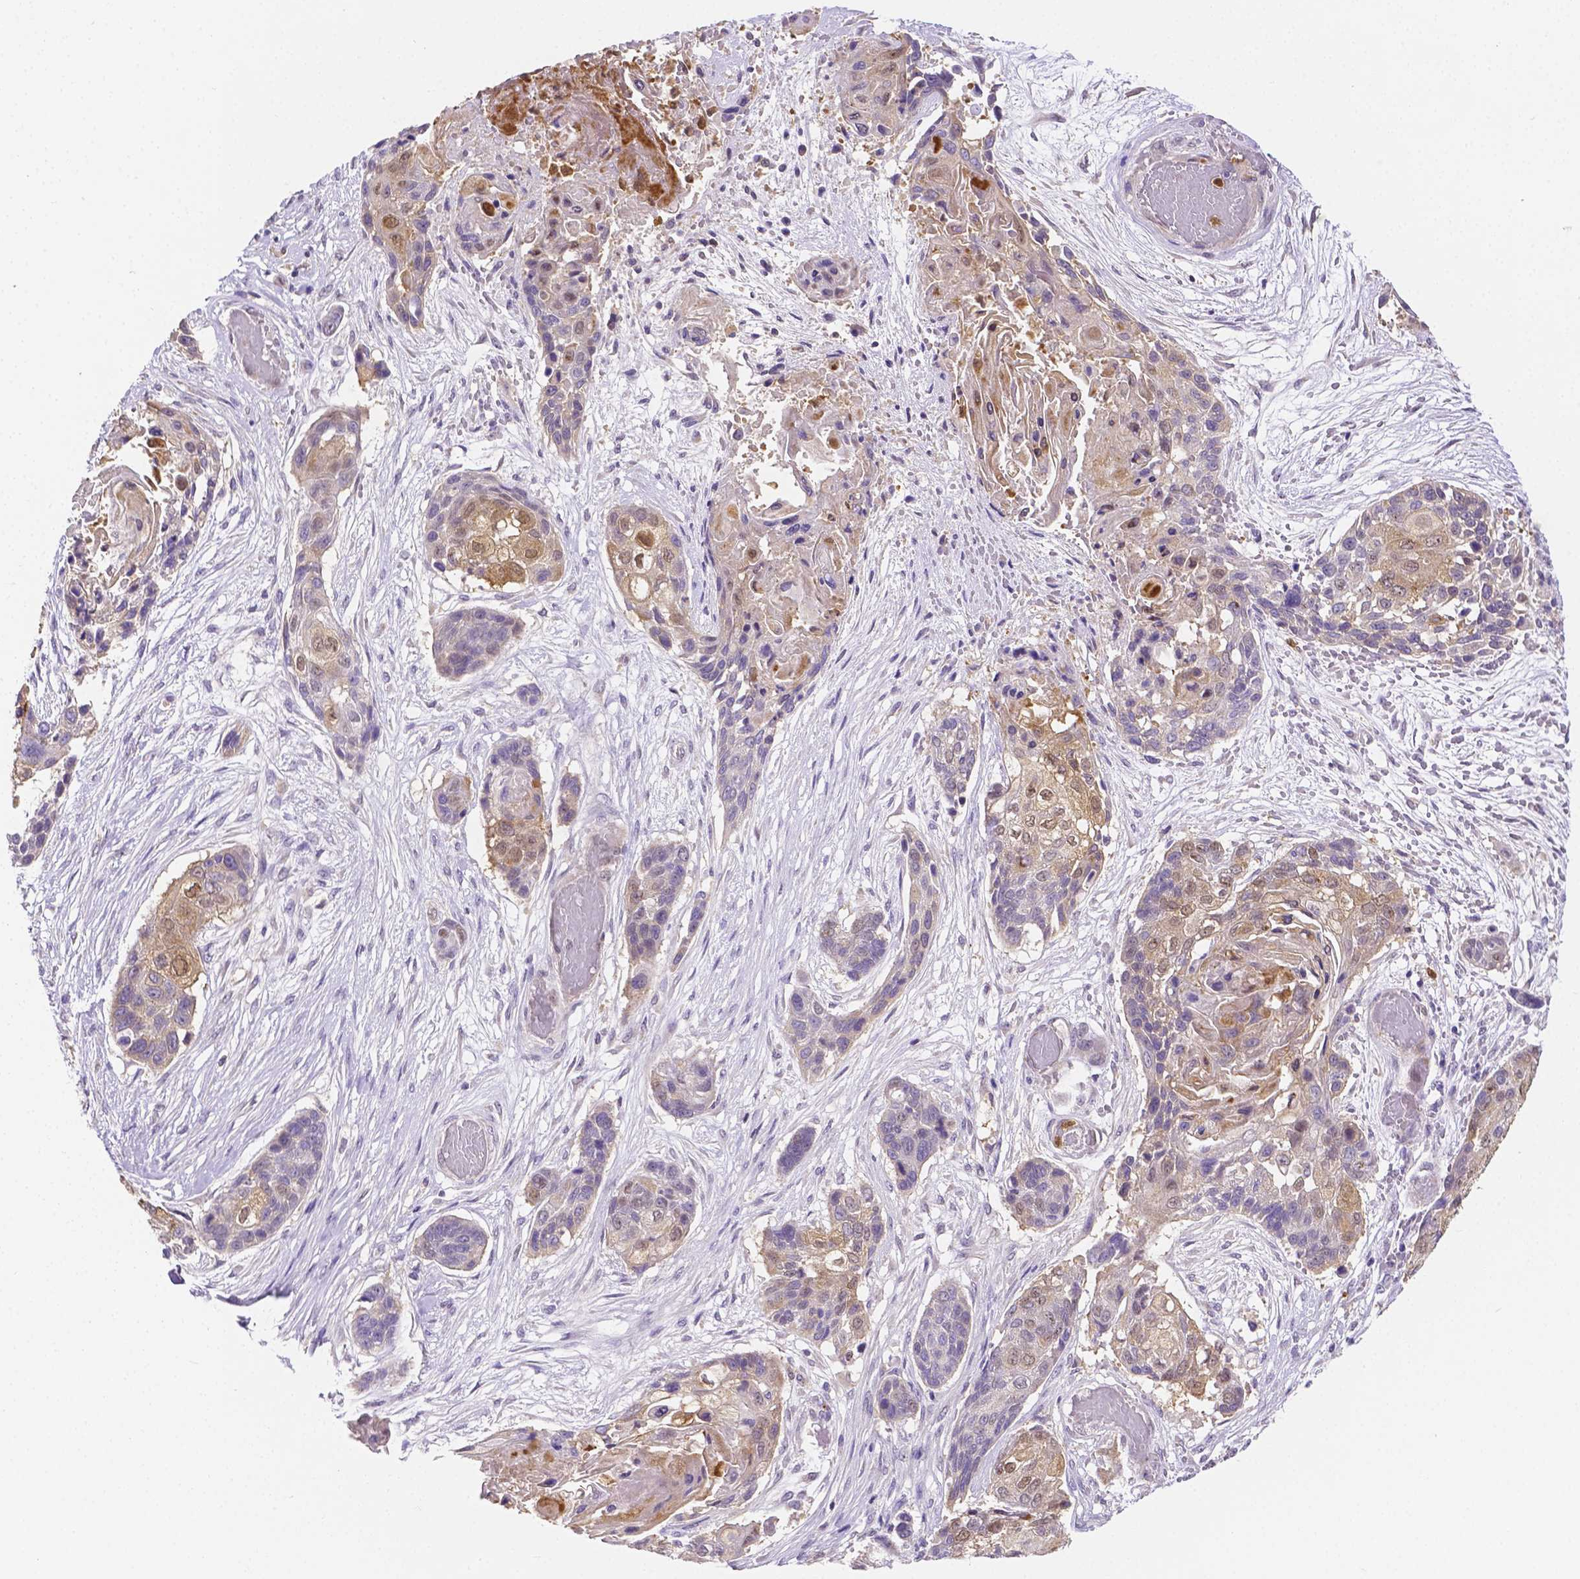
{"staining": {"intensity": "weak", "quantity": "25%-75%", "location": "cytoplasmic/membranous"}, "tissue": "lung cancer", "cell_type": "Tumor cells", "image_type": "cancer", "snomed": [{"axis": "morphology", "description": "Squamous cell carcinoma, NOS"}, {"axis": "topography", "description": "Lung"}], "caption": "A histopathology image of lung squamous cell carcinoma stained for a protein reveals weak cytoplasmic/membranous brown staining in tumor cells.", "gene": "ZNRD2", "patient": {"sex": "male", "age": 69}}